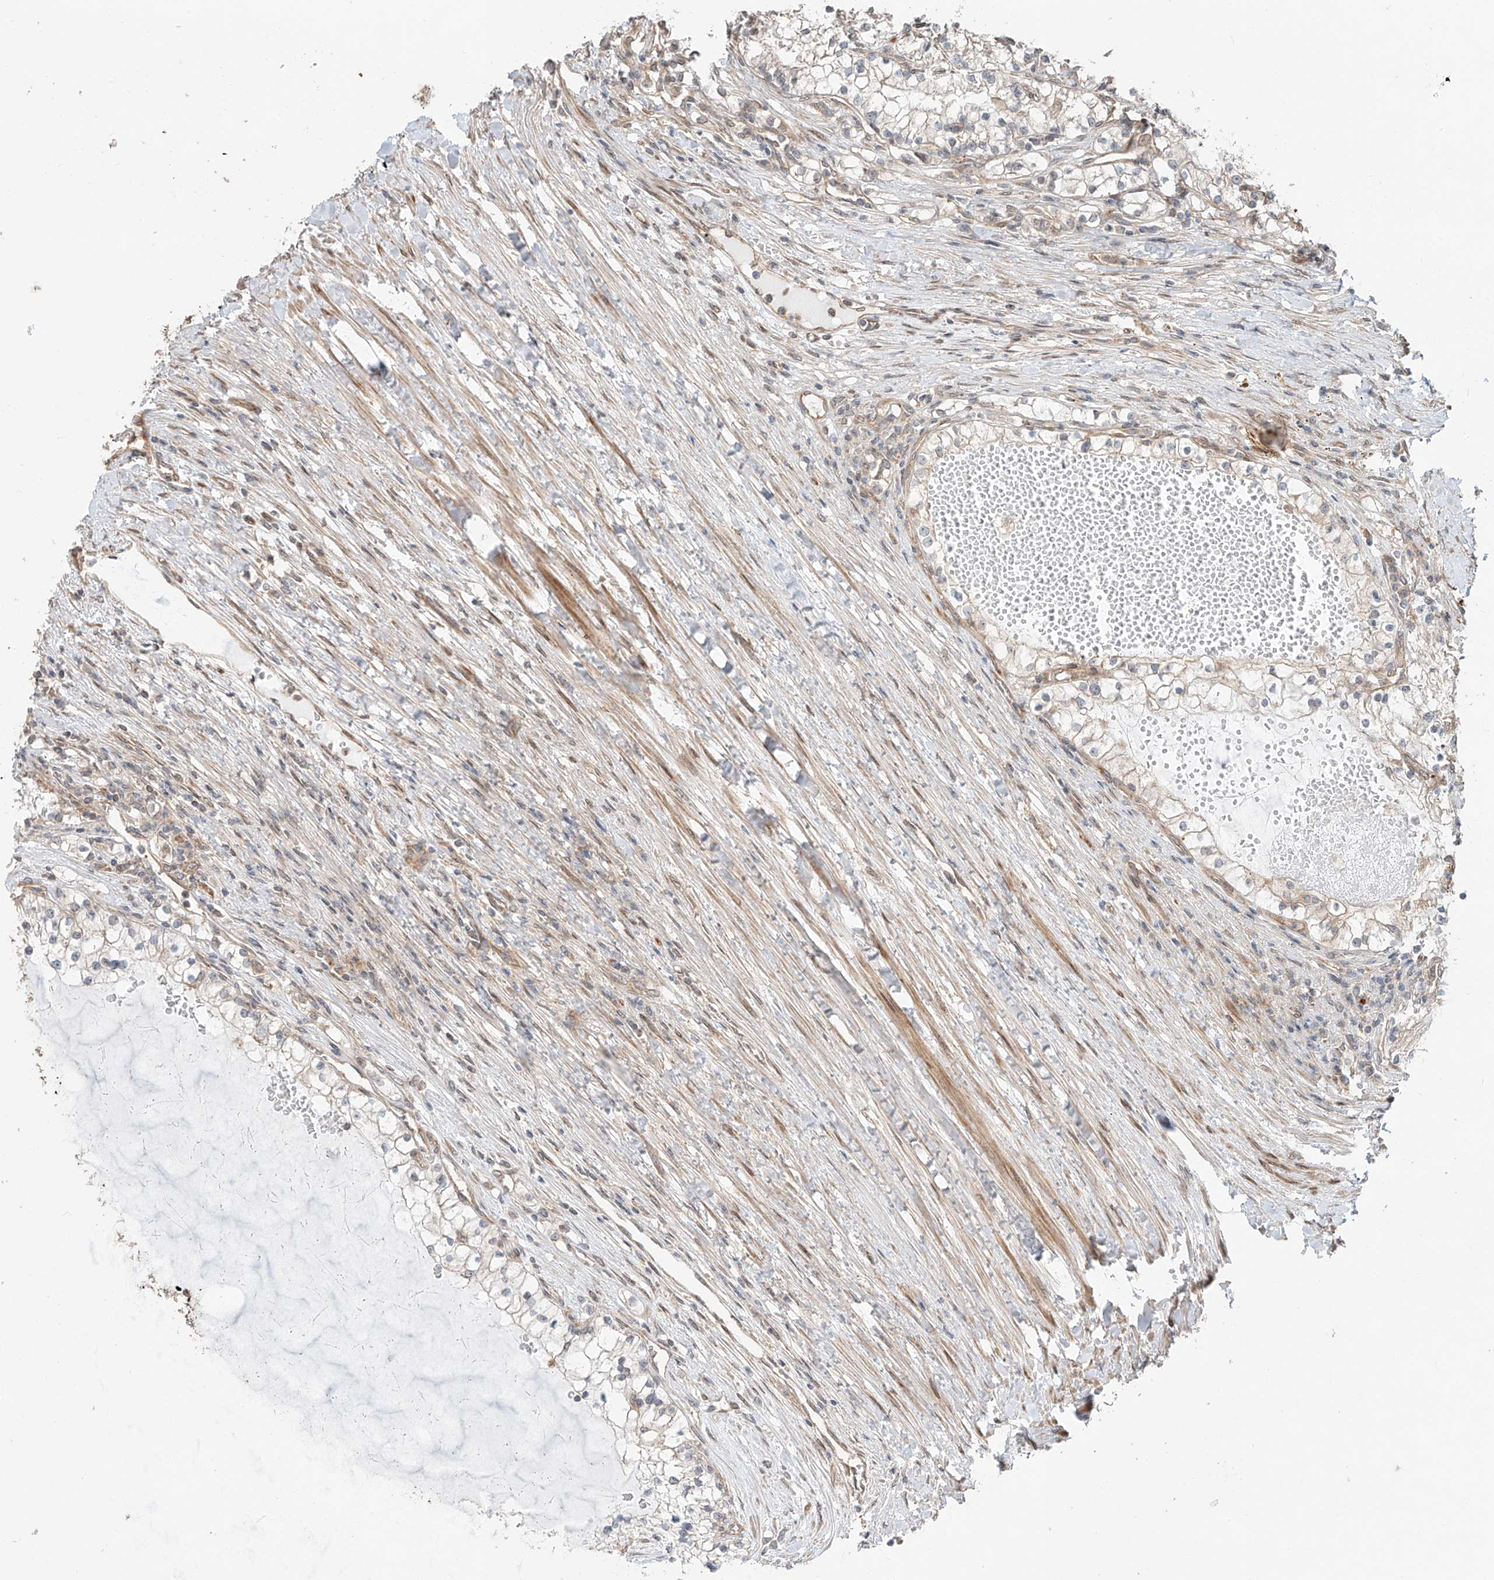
{"staining": {"intensity": "negative", "quantity": "none", "location": "none"}, "tissue": "renal cancer", "cell_type": "Tumor cells", "image_type": "cancer", "snomed": [{"axis": "morphology", "description": "Normal tissue, NOS"}, {"axis": "morphology", "description": "Adenocarcinoma, NOS"}, {"axis": "topography", "description": "Kidney"}], "caption": "A high-resolution image shows immunohistochemistry staining of renal cancer, which shows no significant positivity in tumor cells.", "gene": "CEP162", "patient": {"sex": "male", "age": 68}}